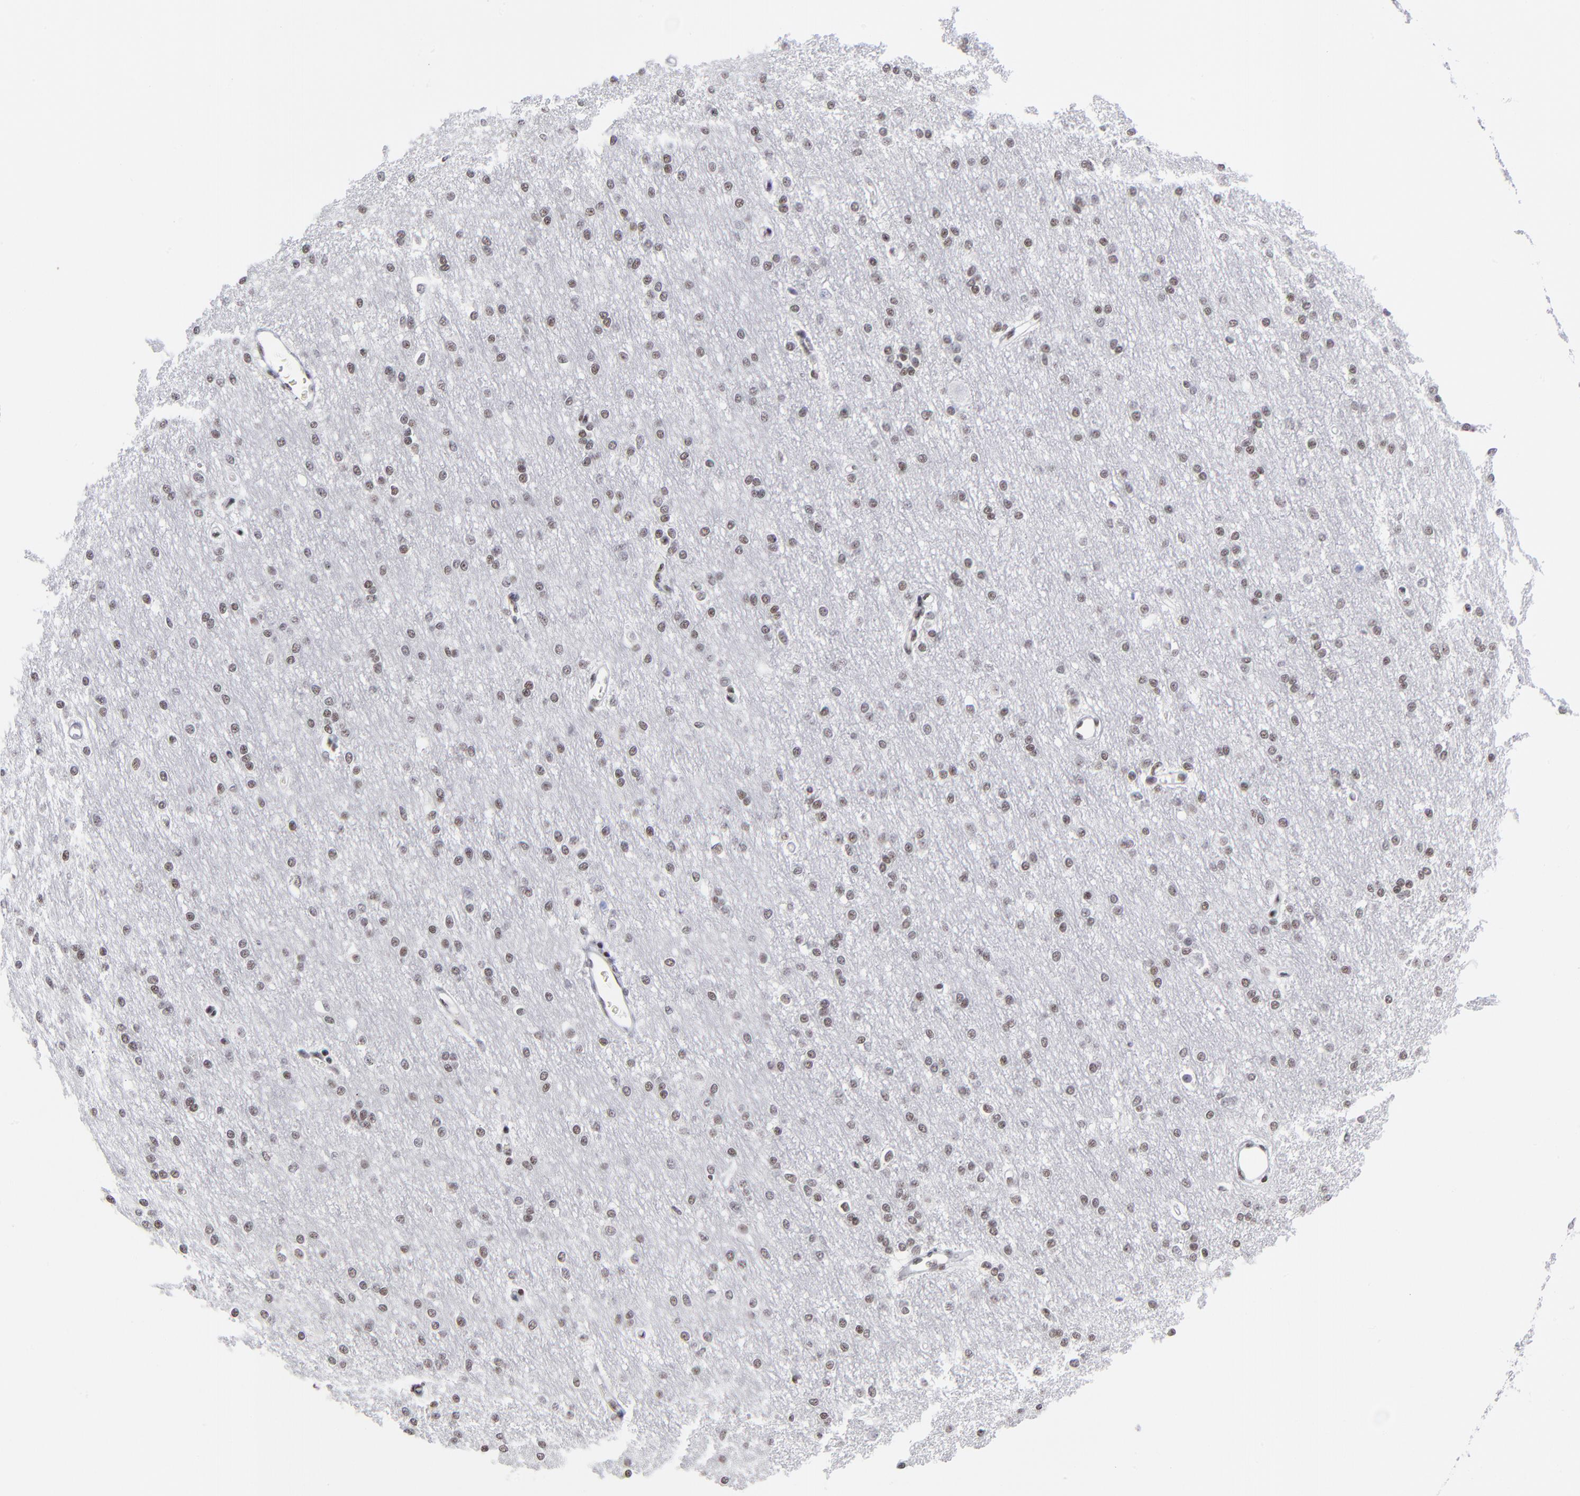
{"staining": {"intensity": "moderate", "quantity": ">75%", "location": "nuclear"}, "tissue": "cerebral cortex", "cell_type": "Endothelial cells", "image_type": "normal", "snomed": [{"axis": "morphology", "description": "Normal tissue, NOS"}, {"axis": "morphology", "description": "Inflammation, NOS"}, {"axis": "topography", "description": "Cerebral cortex"}], "caption": "Immunohistochemical staining of unremarkable cerebral cortex shows >75% levels of moderate nuclear protein positivity in about >75% of endothelial cells.", "gene": "SP2", "patient": {"sex": "male", "age": 6}}